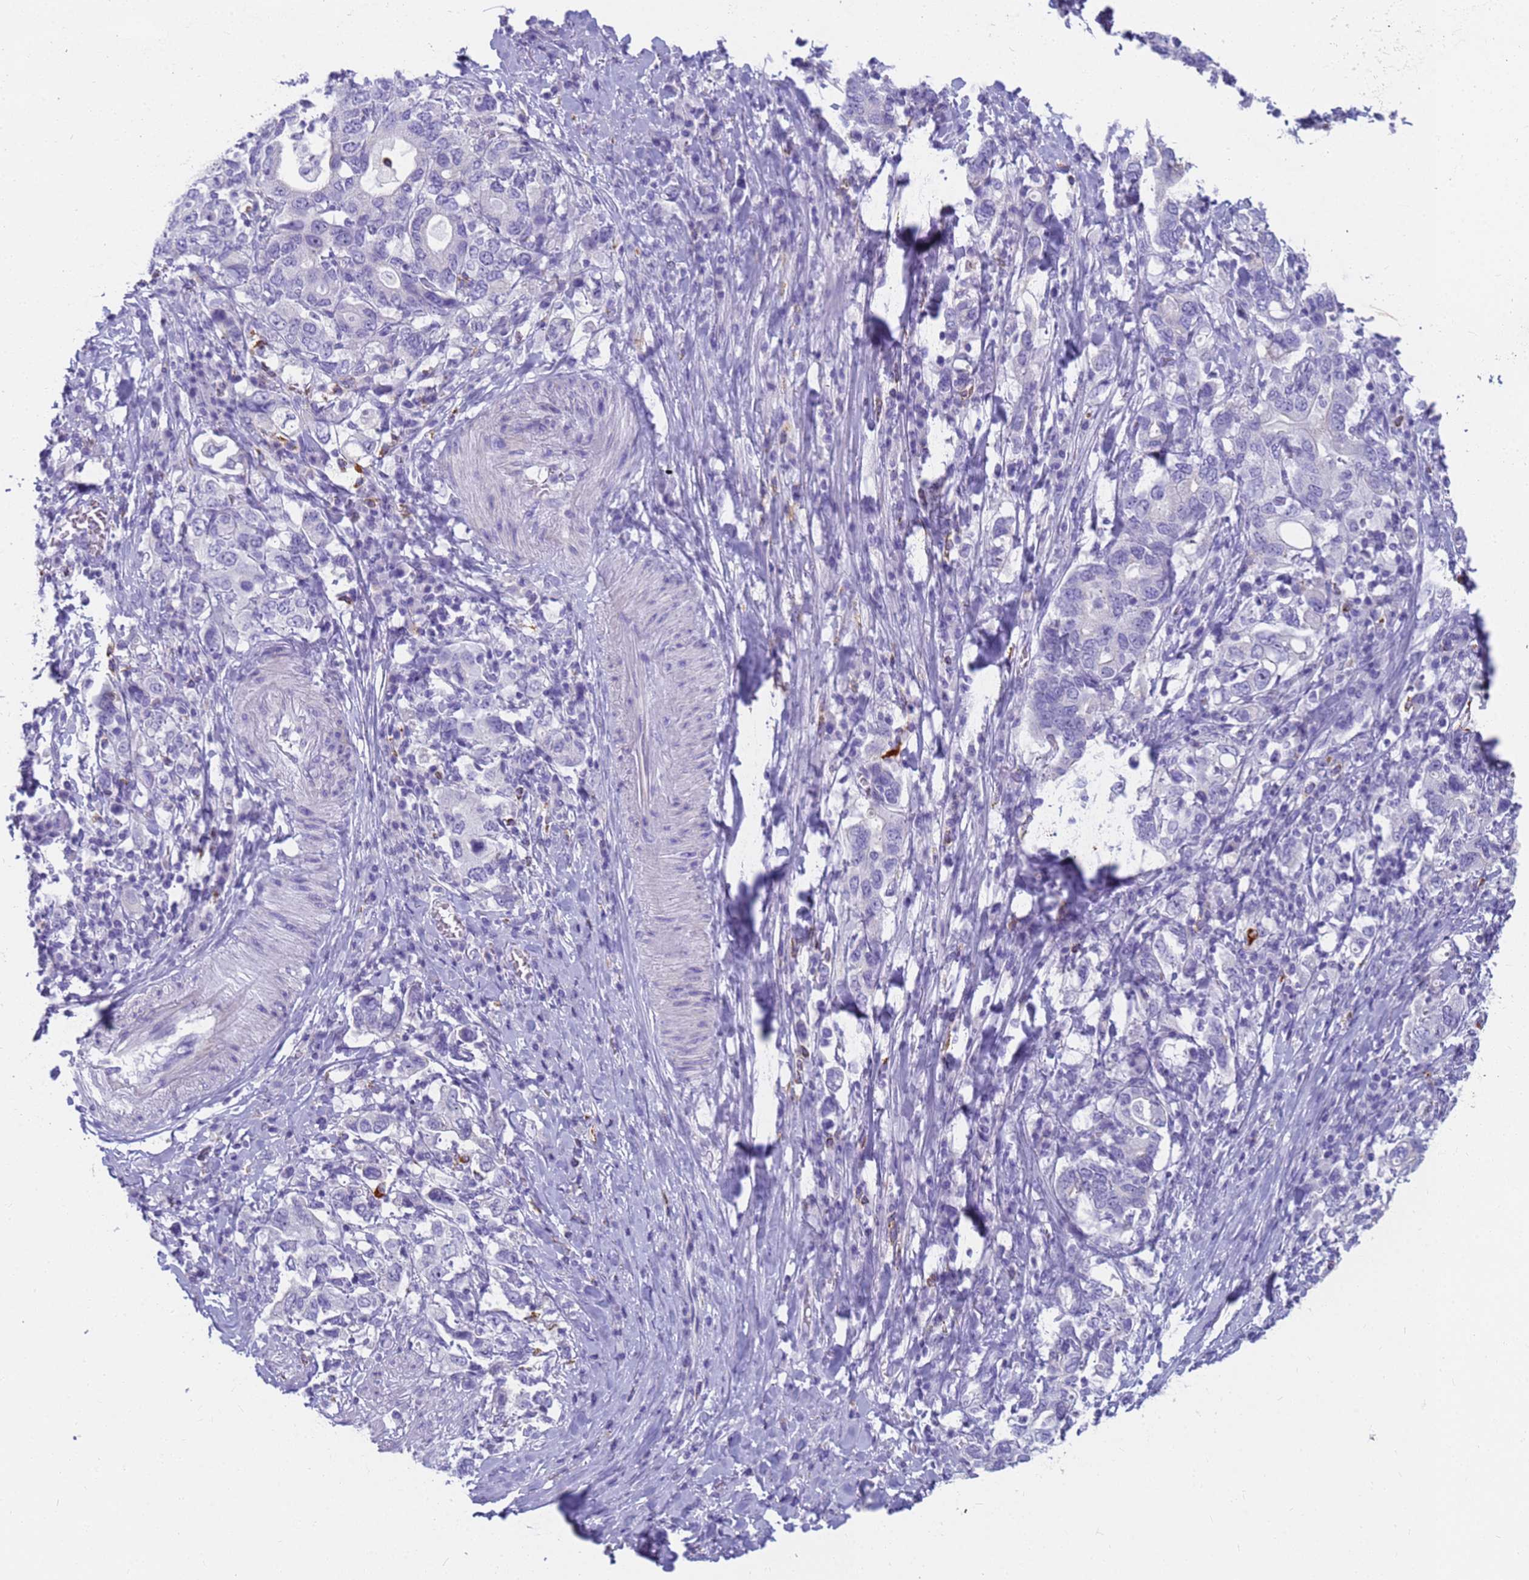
{"staining": {"intensity": "negative", "quantity": "none", "location": "none"}, "tissue": "stomach cancer", "cell_type": "Tumor cells", "image_type": "cancer", "snomed": [{"axis": "morphology", "description": "Adenocarcinoma, NOS"}, {"axis": "topography", "description": "Stomach, upper"}, {"axis": "topography", "description": "Stomach"}], "caption": "Immunohistochemistry micrograph of neoplastic tissue: stomach cancer (adenocarcinoma) stained with DAB (3,3'-diaminobenzidine) displays no significant protein positivity in tumor cells.", "gene": "RNASE2", "patient": {"sex": "male", "age": 62}}